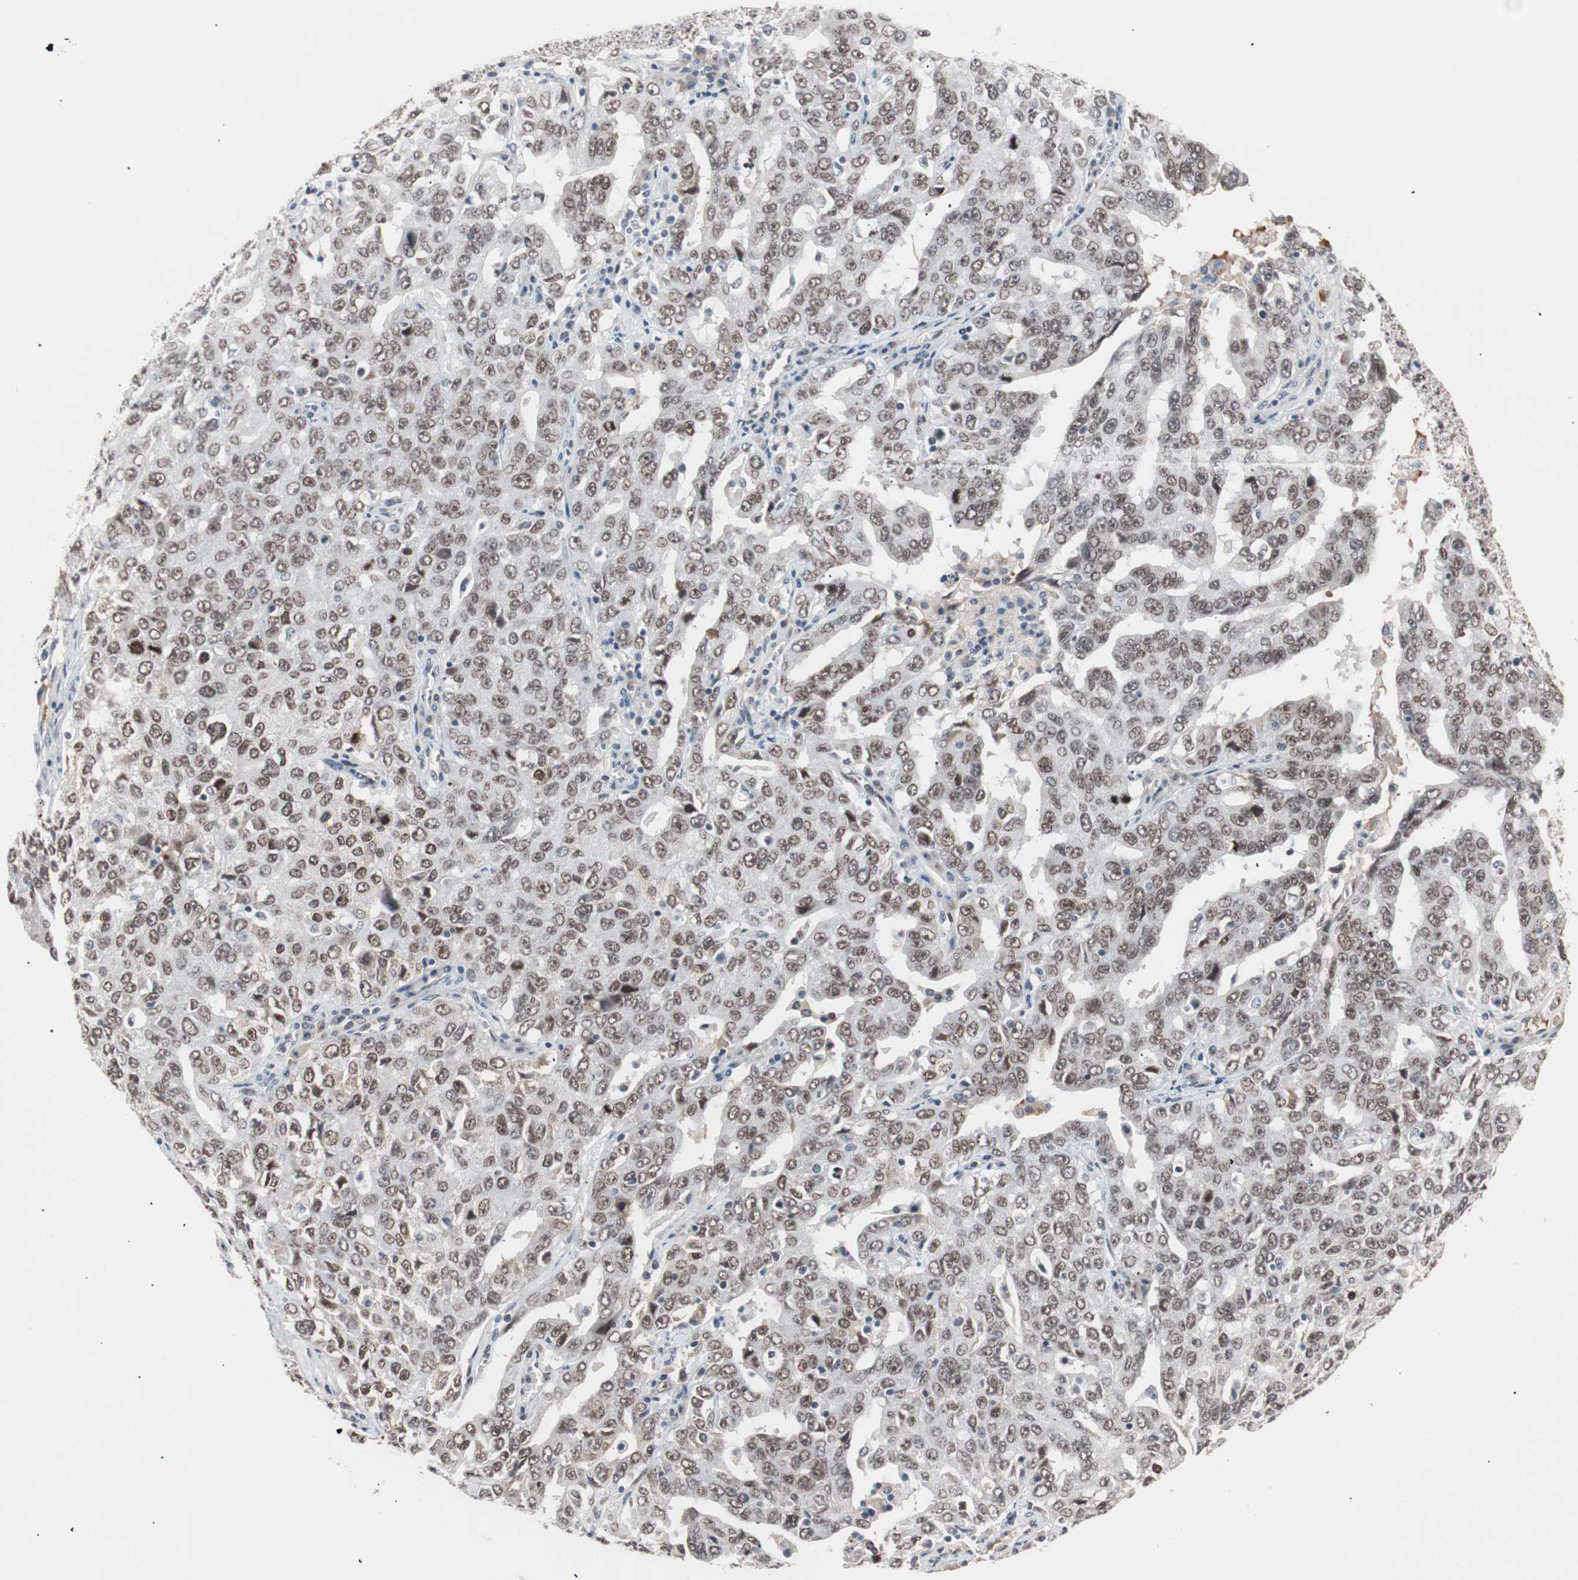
{"staining": {"intensity": "moderate", "quantity": ">75%", "location": "nuclear"}, "tissue": "ovarian cancer", "cell_type": "Tumor cells", "image_type": "cancer", "snomed": [{"axis": "morphology", "description": "Carcinoma, endometroid"}, {"axis": "topography", "description": "Ovary"}], "caption": "The histopathology image demonstrates immunohistochemical staining of ovarian cancer (endometroid carcinoma). There is moderate nuclear positivity is seen in about >75% of tumor cells. (DAB = brown stain, brightfield microscopy at high magnification).", "gene": "LIG3", "patient": {"sex": "female", "age": 62}}